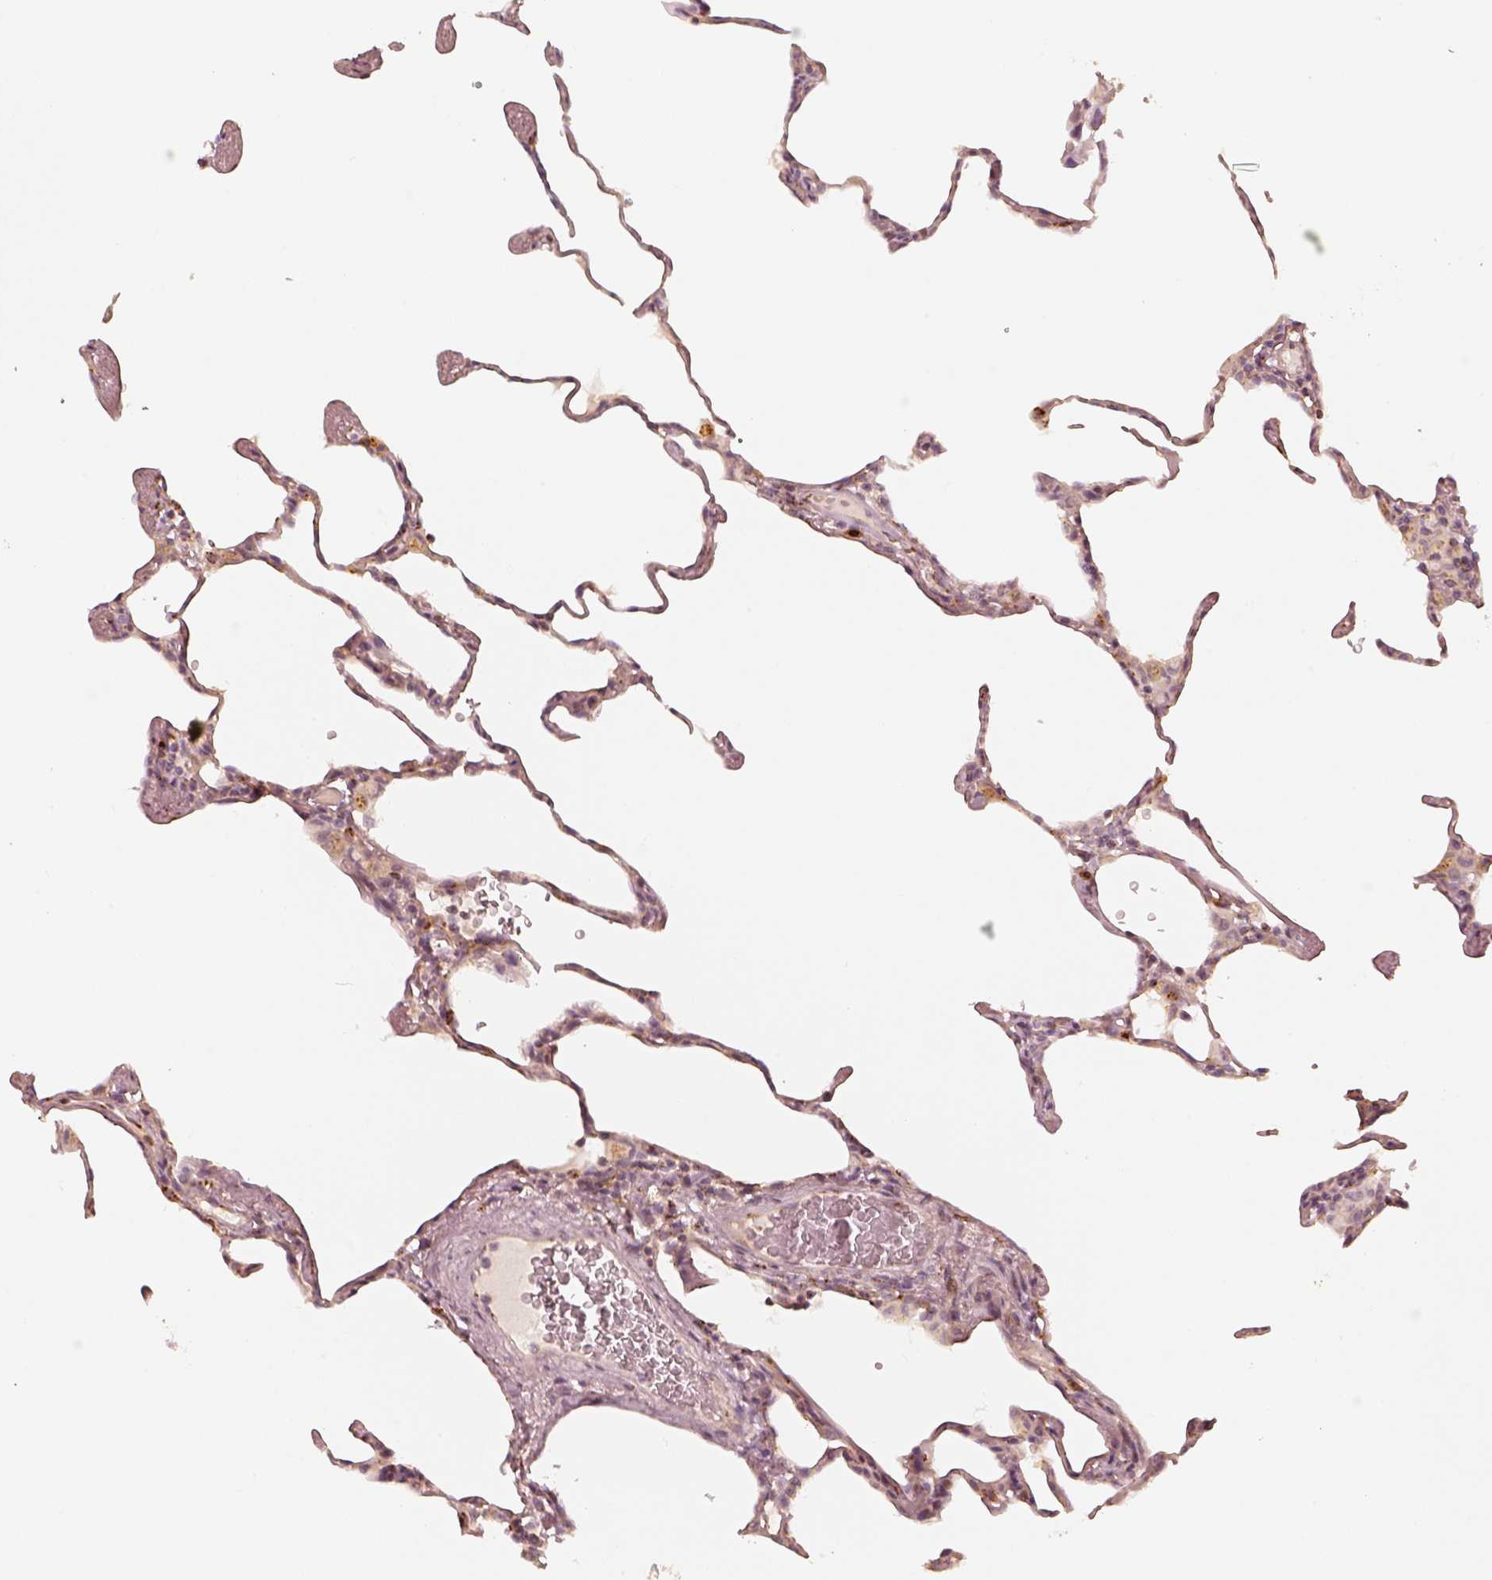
{"staining": {"intensity": "moderate", "quantity": "<25%", "location": "cytoplasmic/membranous"}, "tissue": "lung", "cell_type": "Alveolar cells", "image_type": "normal", "snomed": [{"axis": "morphology", "description": "Normal tissue, NOS"}, {"axis": "topography", "description": "Lung"}], "caption": "Lung stained for a protein exhibits moderate cytoplasmic/membranous positivity in alveolar cells. Using DAB (3,3'-diaminobenzidine) (brown) and hematoxylin (blue) stains, captured at high magnification using brightfield microscopy.", "gene": "GORASP2", "patient": {"sex": "female", "age": 57}}